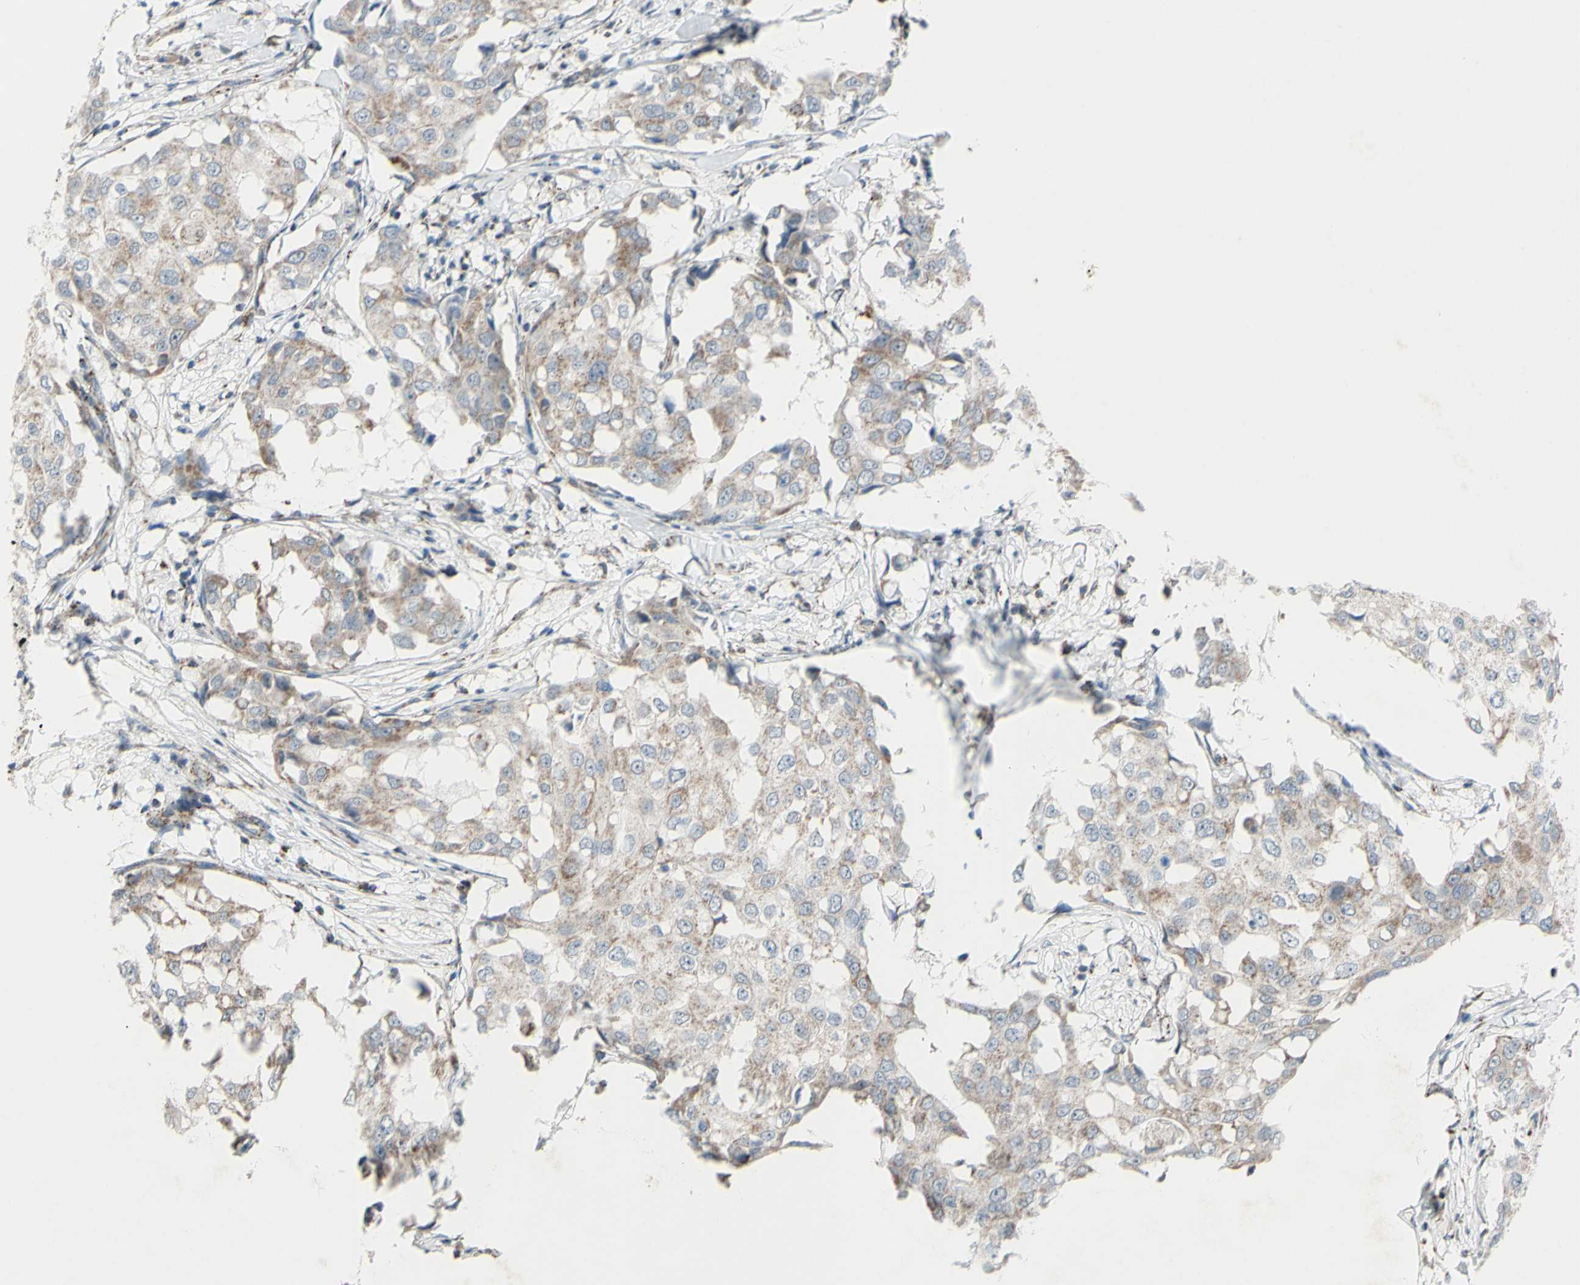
{"staining": {"intensity": "weak", "quantity": ">75%", "location": "cytoplasmic/membranous"}, "tissue": "breast cancer", "cell_type": "Tumor cells", "image_type": "cancer", "snomed": [{"axis": "morphology", "description": "Duct carcinoma"}, {"axis": "topography", "description": "Breast"}], "caption": "Weak cytoplasmic/membranous protein positivity is seen in about >75% of tumor cells in invasive ductal carcinoma (breast).", "gene": "GLT8D1", "patient": {"sex": "female", "age": 27}}